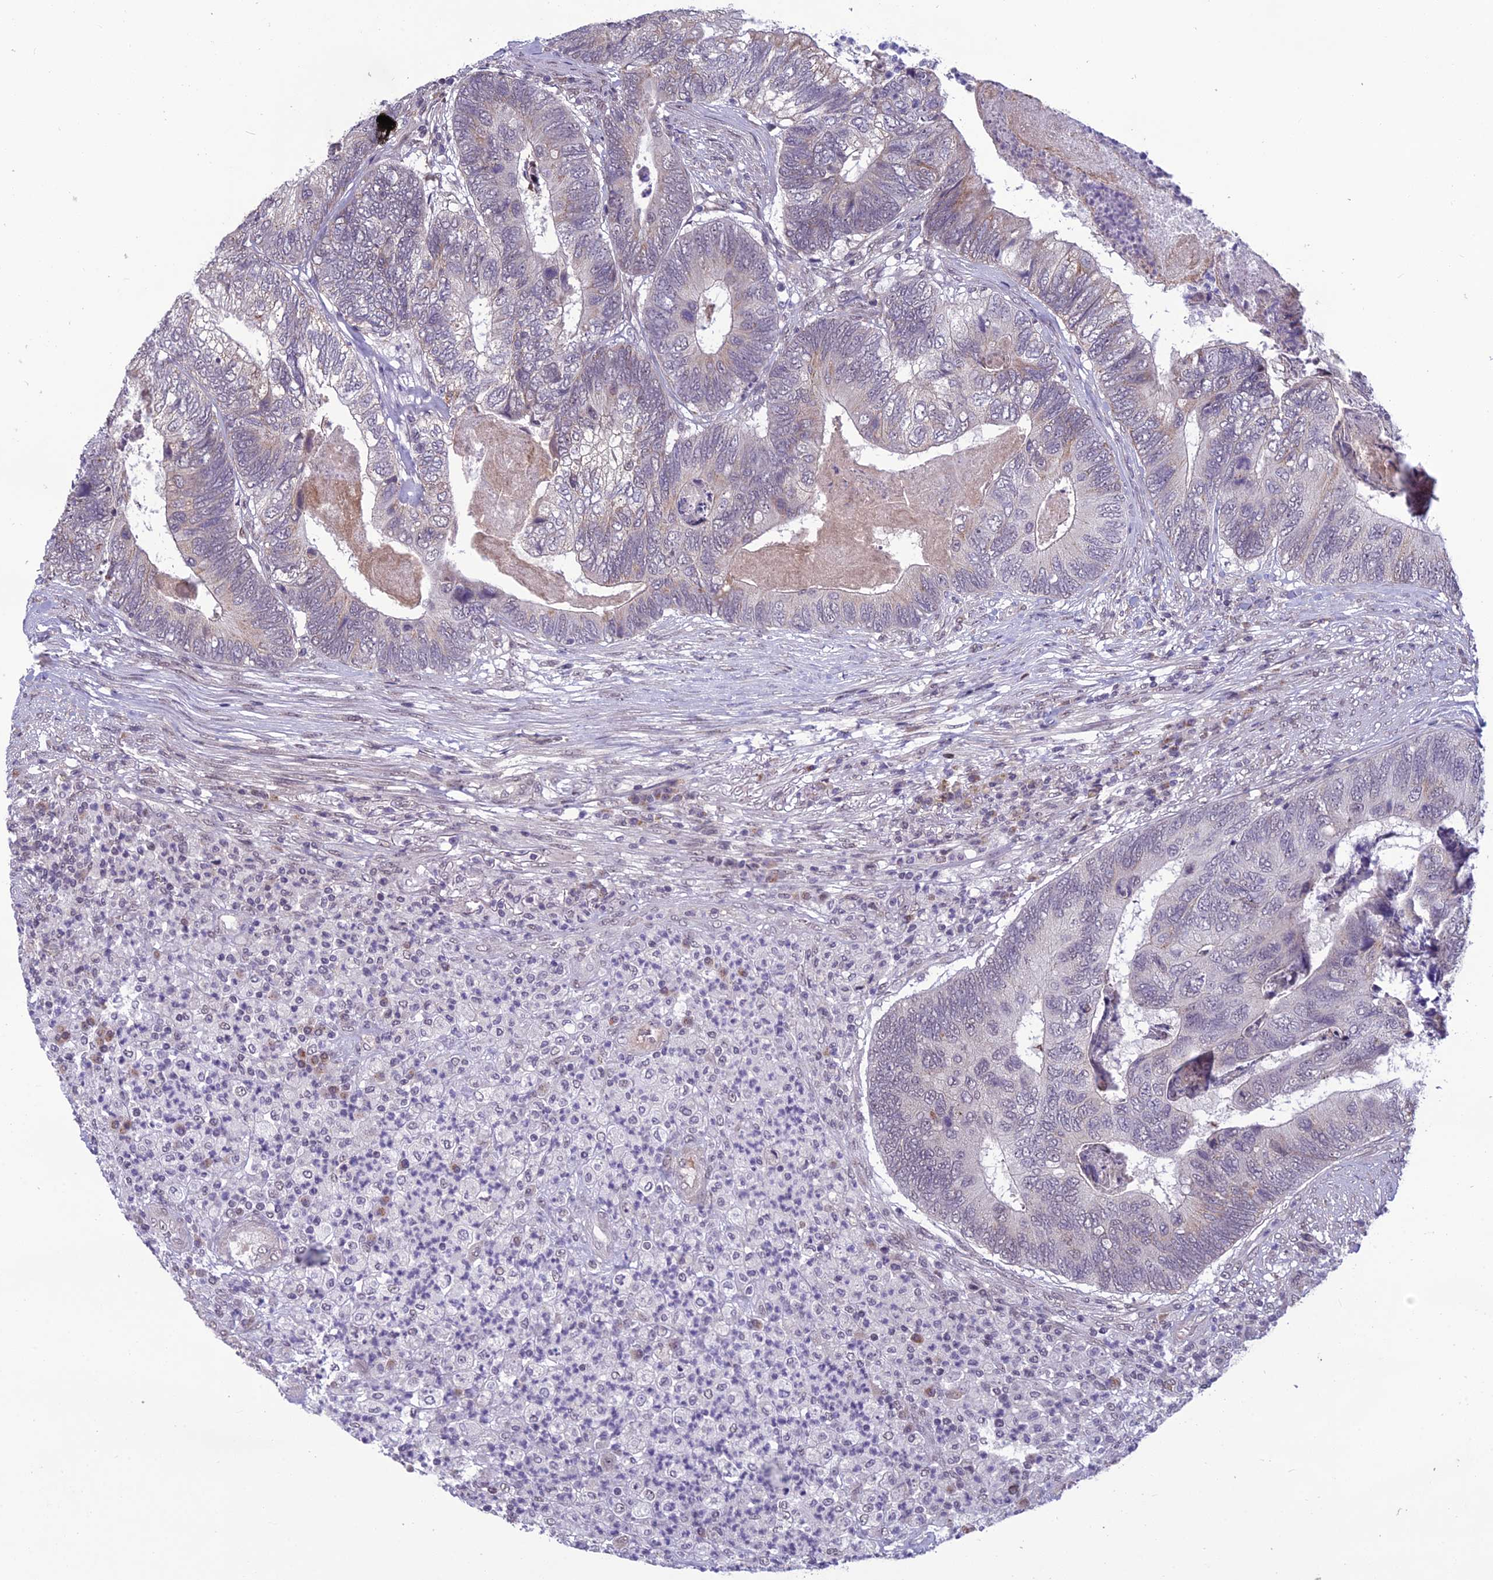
{"staining": {"intensity": "weak", "quantity": "<25%", "location": "cytoplasmic/membranous"}, "tissue": "colorectal cancer", "cell_type": "Tumor cells", "image_type": "cancer", "snomed": [{"axis": "morphology", "description": "Adenocarcinoma, NOS"}, {"axis": "topography", "description": "Colon"}], "caption": "DAB immunohistochemical staining of colorectal cancer demonstrates no significant expression in tumor cells.", "gene": "FBRS", "patient": {"sex": "female", "age": 67}}